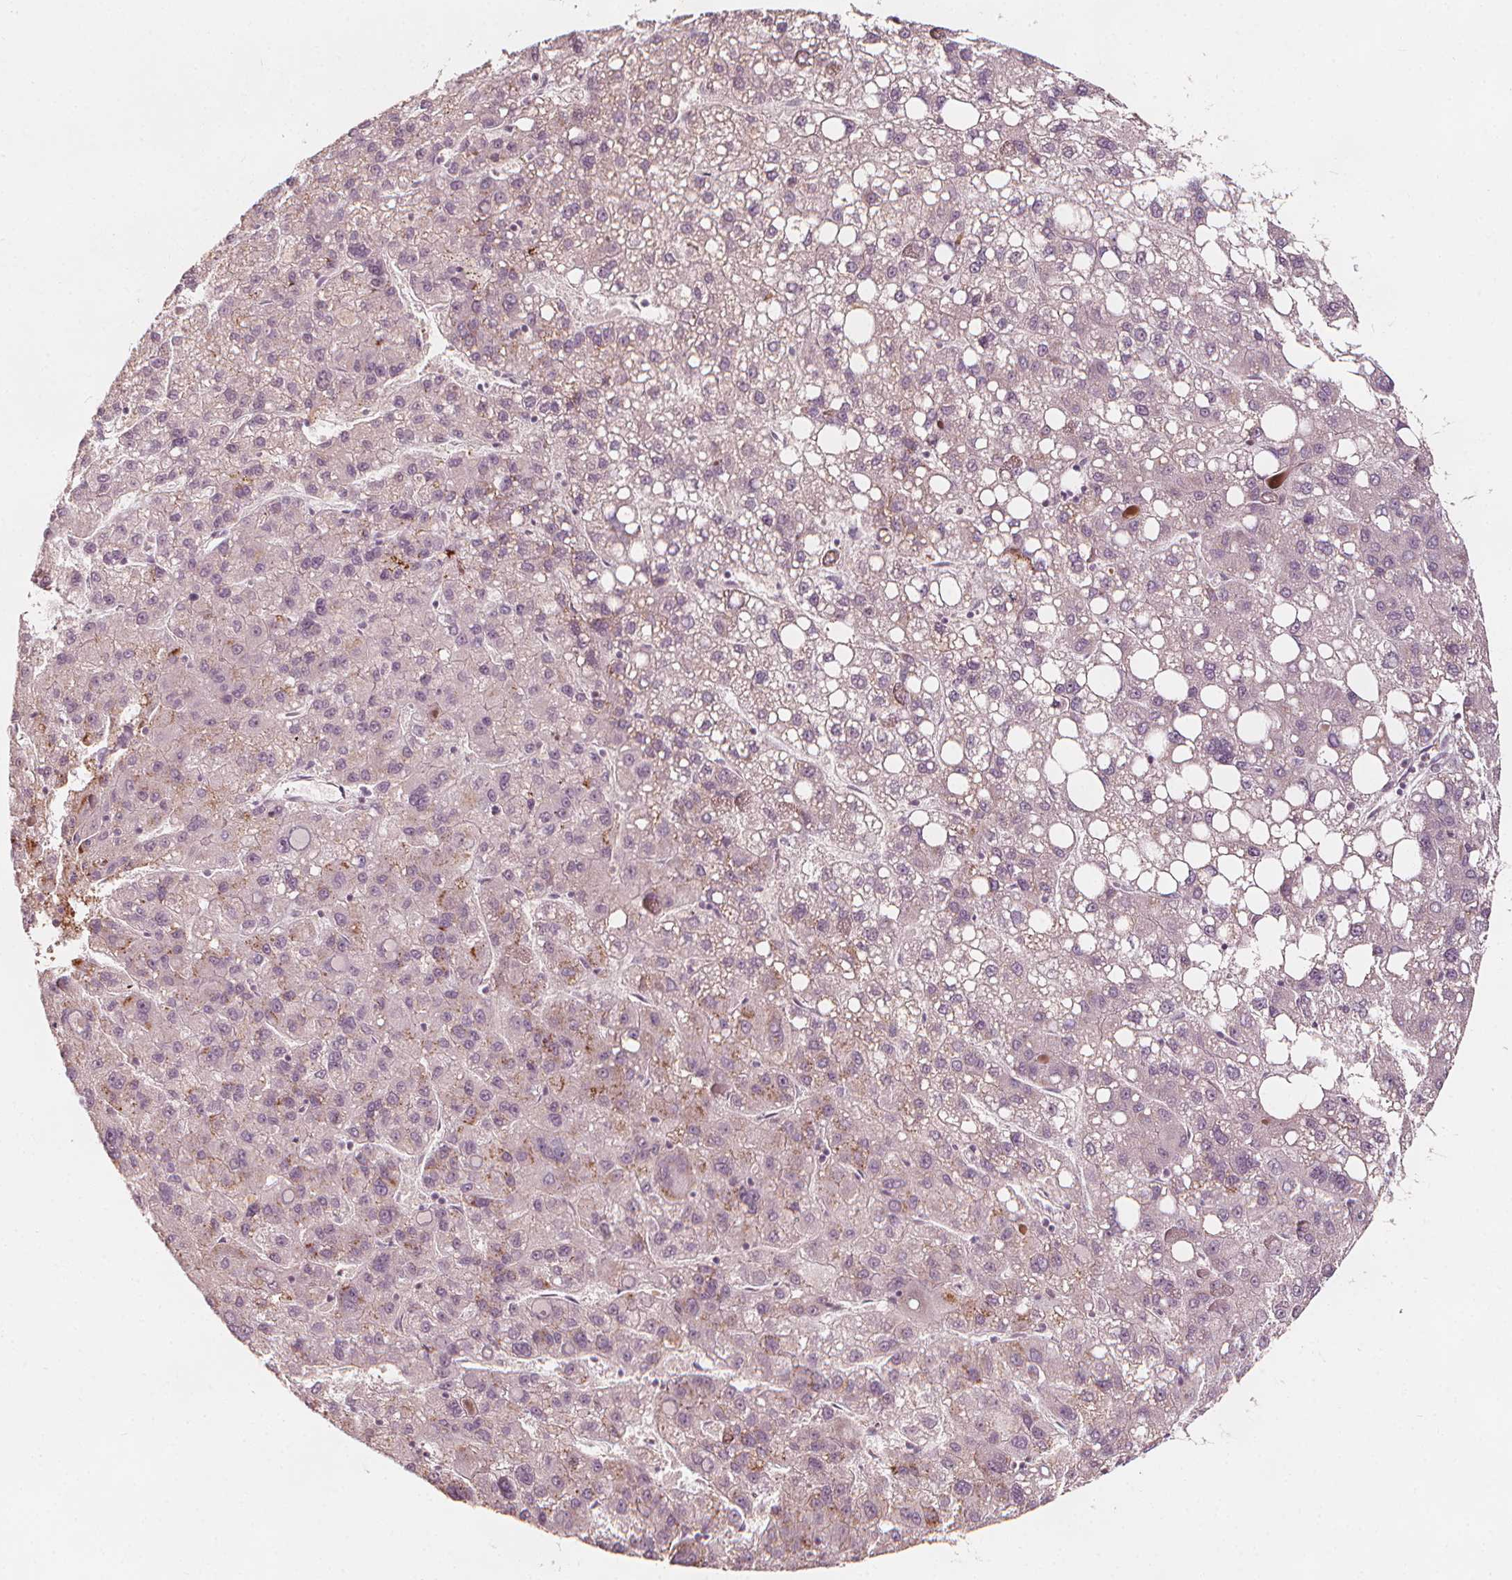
{"staining": {"intensity": "moderate", "quantity": "25%-75%", "location": "cytoplasmic/membranous"}, "tissue": "liver cancer", "cell_type": "Tumor cells", "image_type": "cancer", "snomed": [{"axis": "morphology", "description": "Carcinoma, Hepatocellular, NOS"}, {"axis": "topography", "description": "Liver"}], "caption": "IHC micrograph of neoplastic tissue: liver cancer (hepatocellular carcinoma) stained using immunohistochemistry (IHC) shows medium levels of moderate protein expression localized specifically in the cytoplasmic/membranous of tumor cells, appearing as a cytoplasmic/membranous brown color.", "gene": "NPC1L1", "patient": {"sex": "female", "age": 82}}